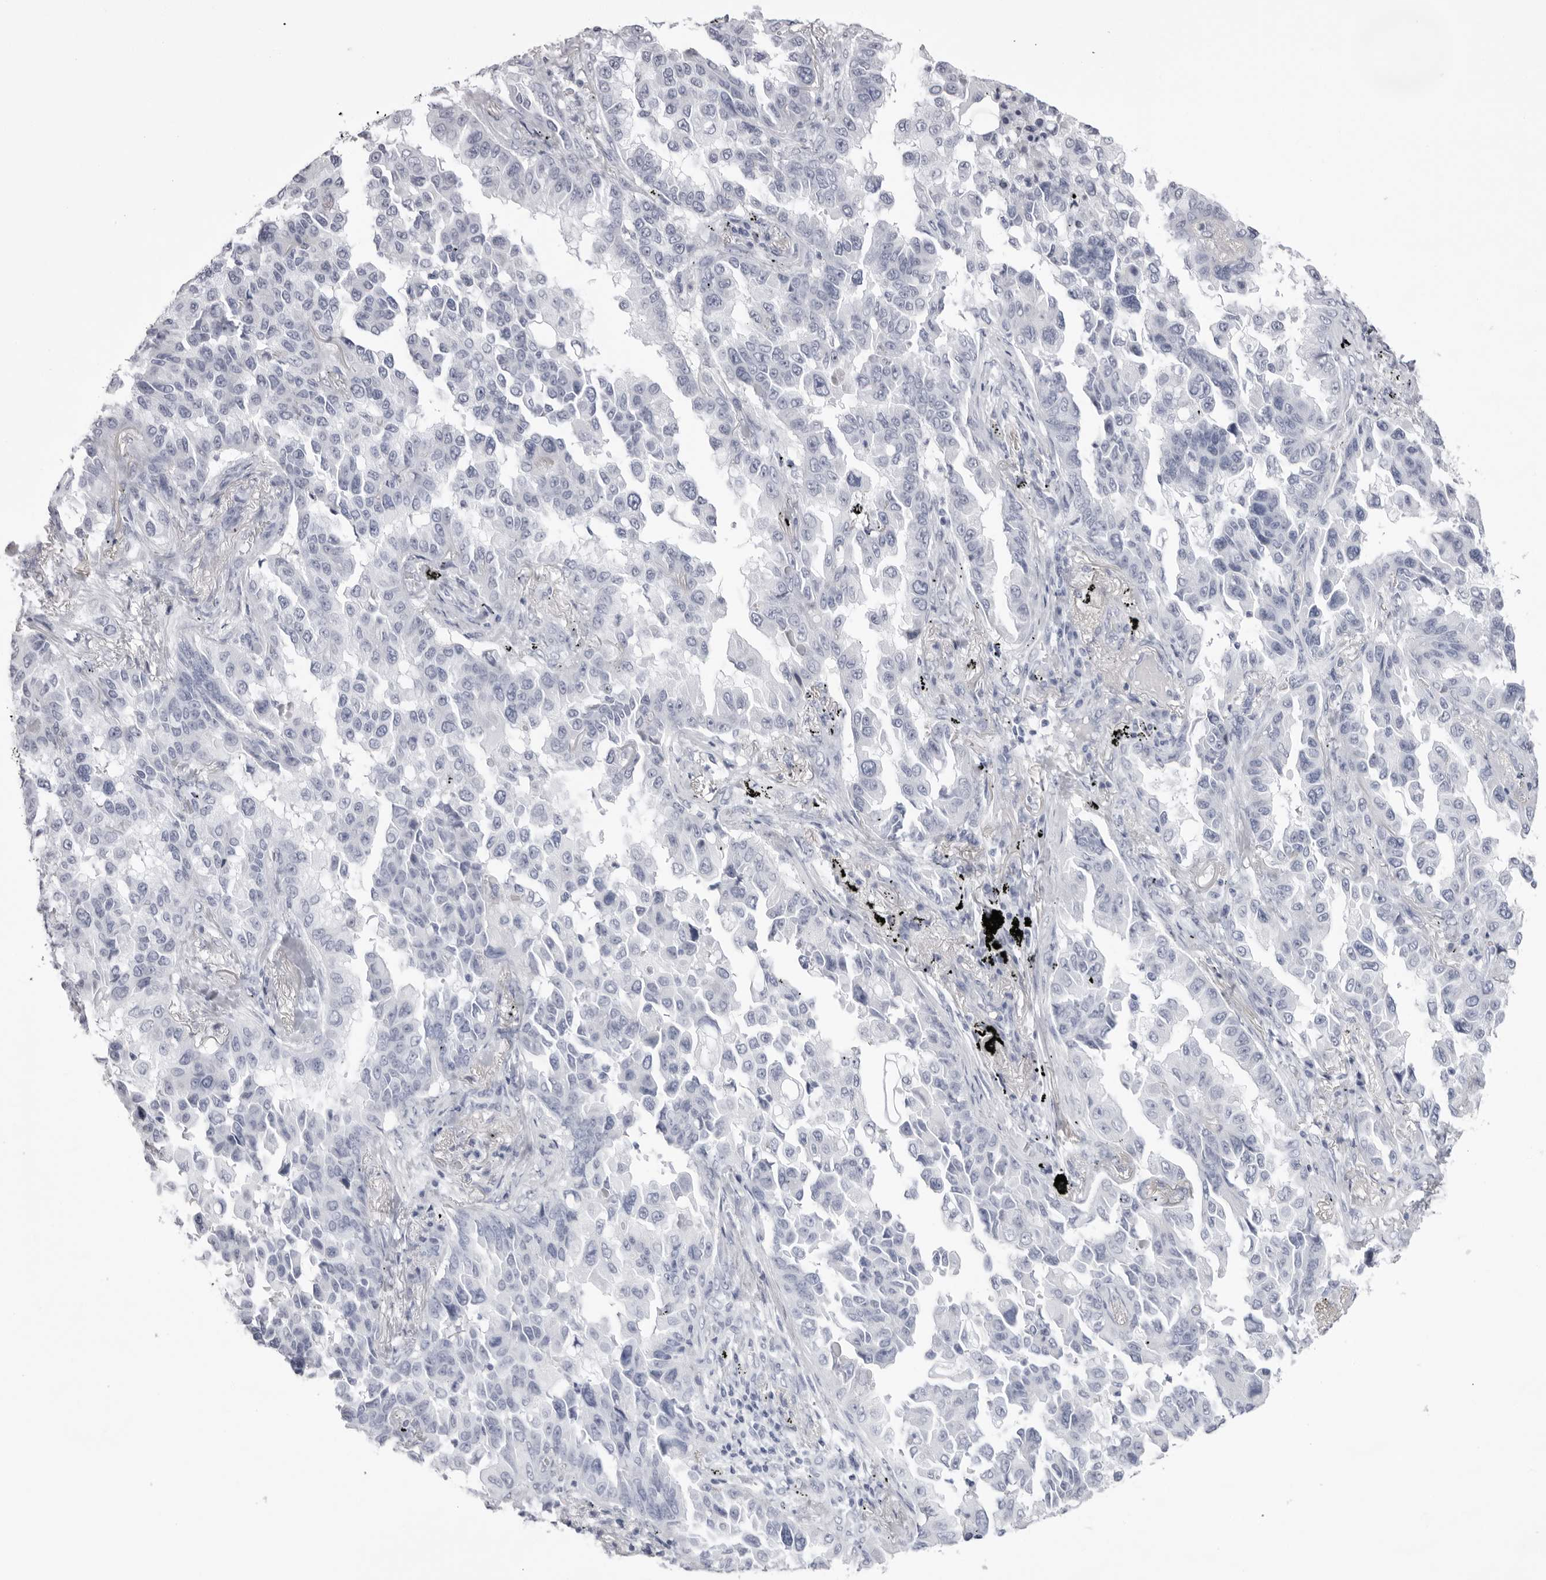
{"staining": {"intensity": "negative", "quantity": "none", "location": "none"}, "tissue": "lung cancer", "cell_type": "Tumor cells", "image_type": "cancer", "snomed": [{"axis": "morphology", "description": "Adenocarcinoma, NOS"}, {"axis": "topography", "description": "Lung"}], "caption": "This image is of lung cancer (adenocarcinoma) stained with immunohistochemistry (IHC) to label a protein in brown with the nuclei are counter-stained blue. There is no expression in tumor cells.", "gene": "TMOD4", "patient": {"sex": "female", "age": 67}}